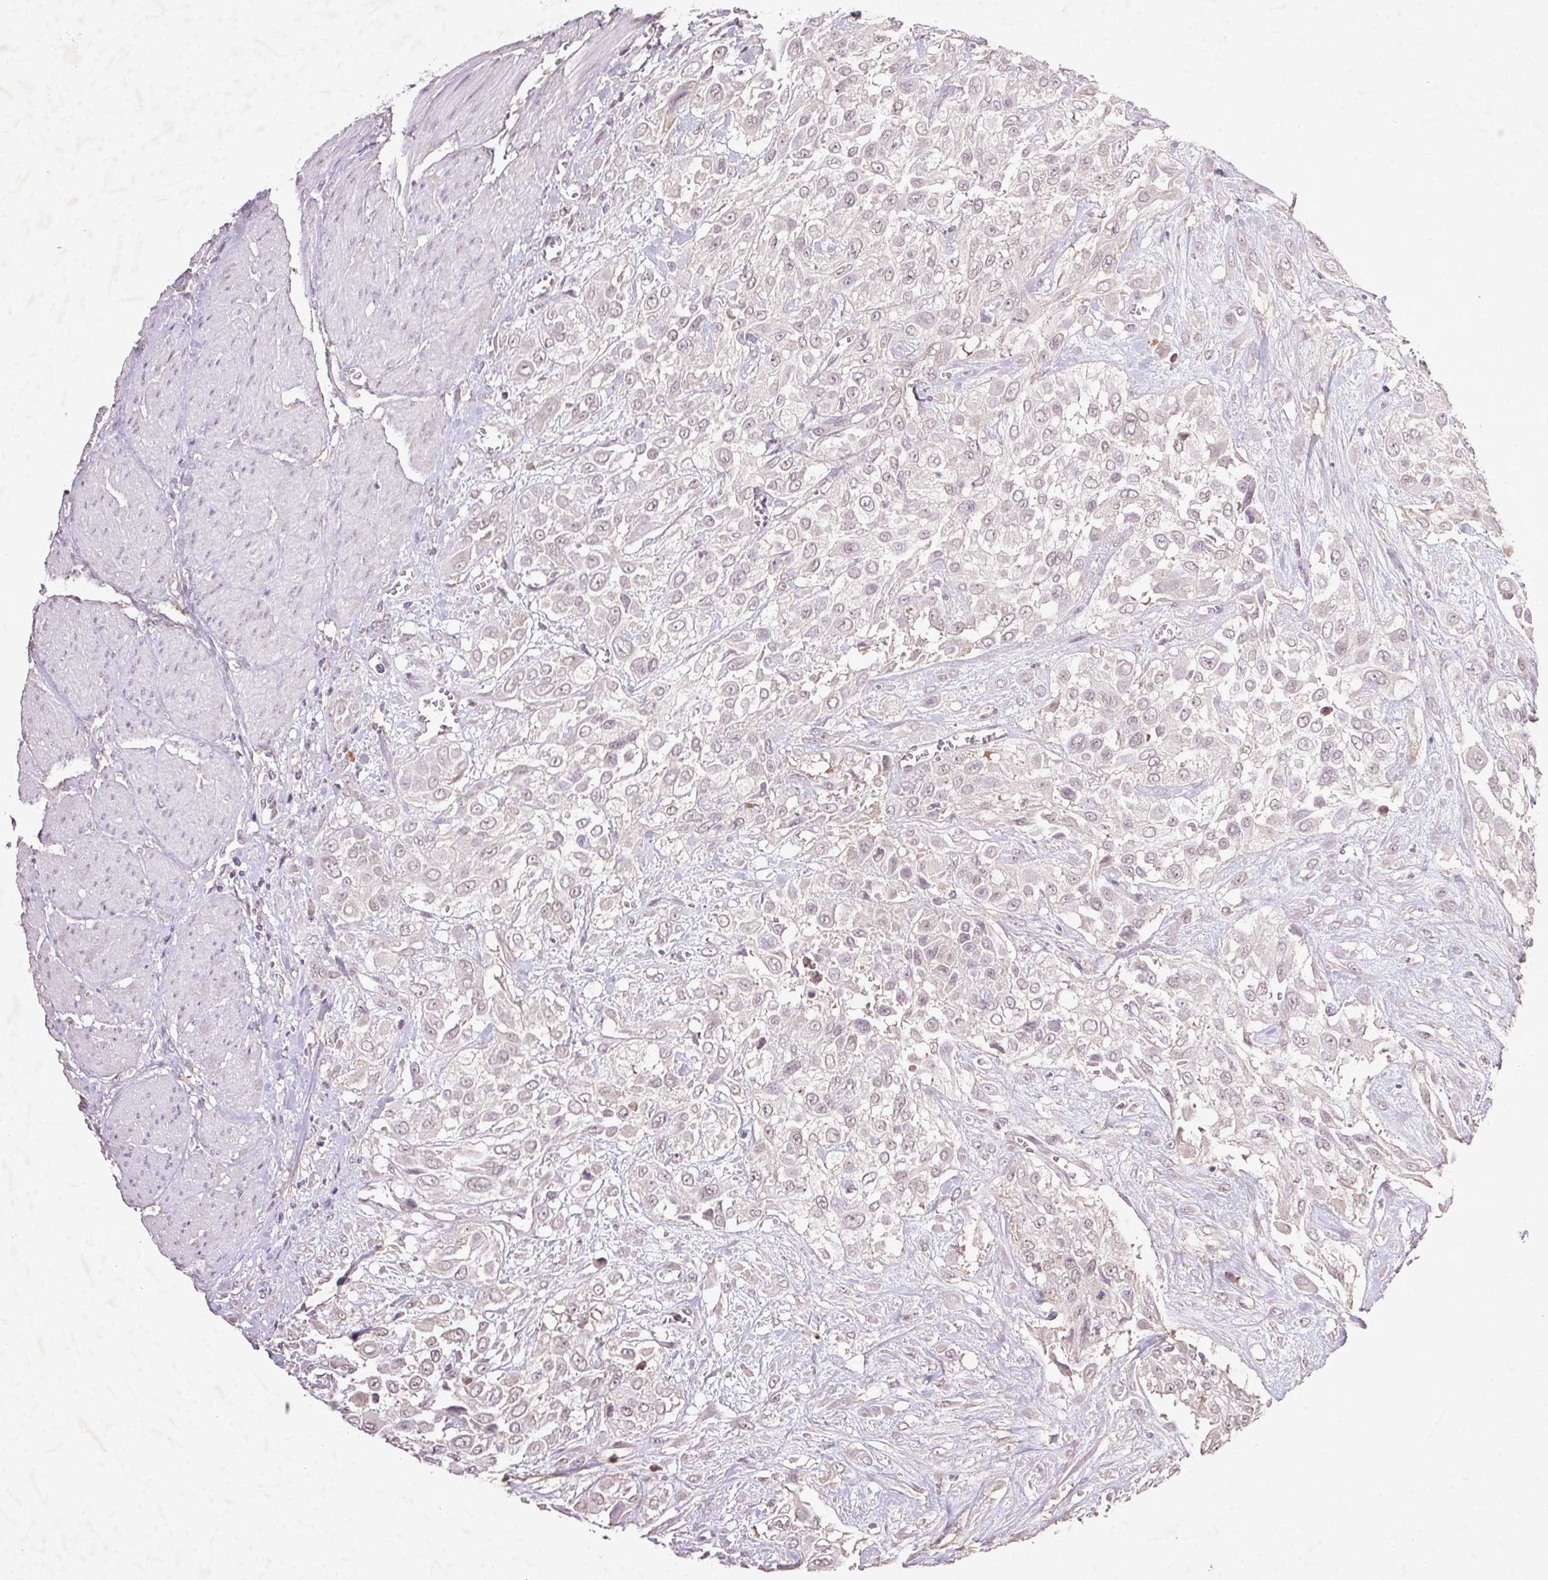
{"staining": {"intensity": "negative", "quantity": "none", "location": "none"}, "tissue": "urothelial cancer", "cell_type": "Tumor cells", "image_type": "cancer", "snomed": [{"axis": "morphology", "description": "Urothelial carcinoma, High grade"}, {"axis": "topography", "description": "Urinary bladder"}], "caption": "High magnification brightfield microscopy of urothelial cancer stained with DAB (3,3'-diaminobenzidine) (brown) and counterstained with hematoxylin (blue): tumor cells show no significant positivity.", "gene": "FAM168B", "patient": {"sex": "male", "age": 57}}